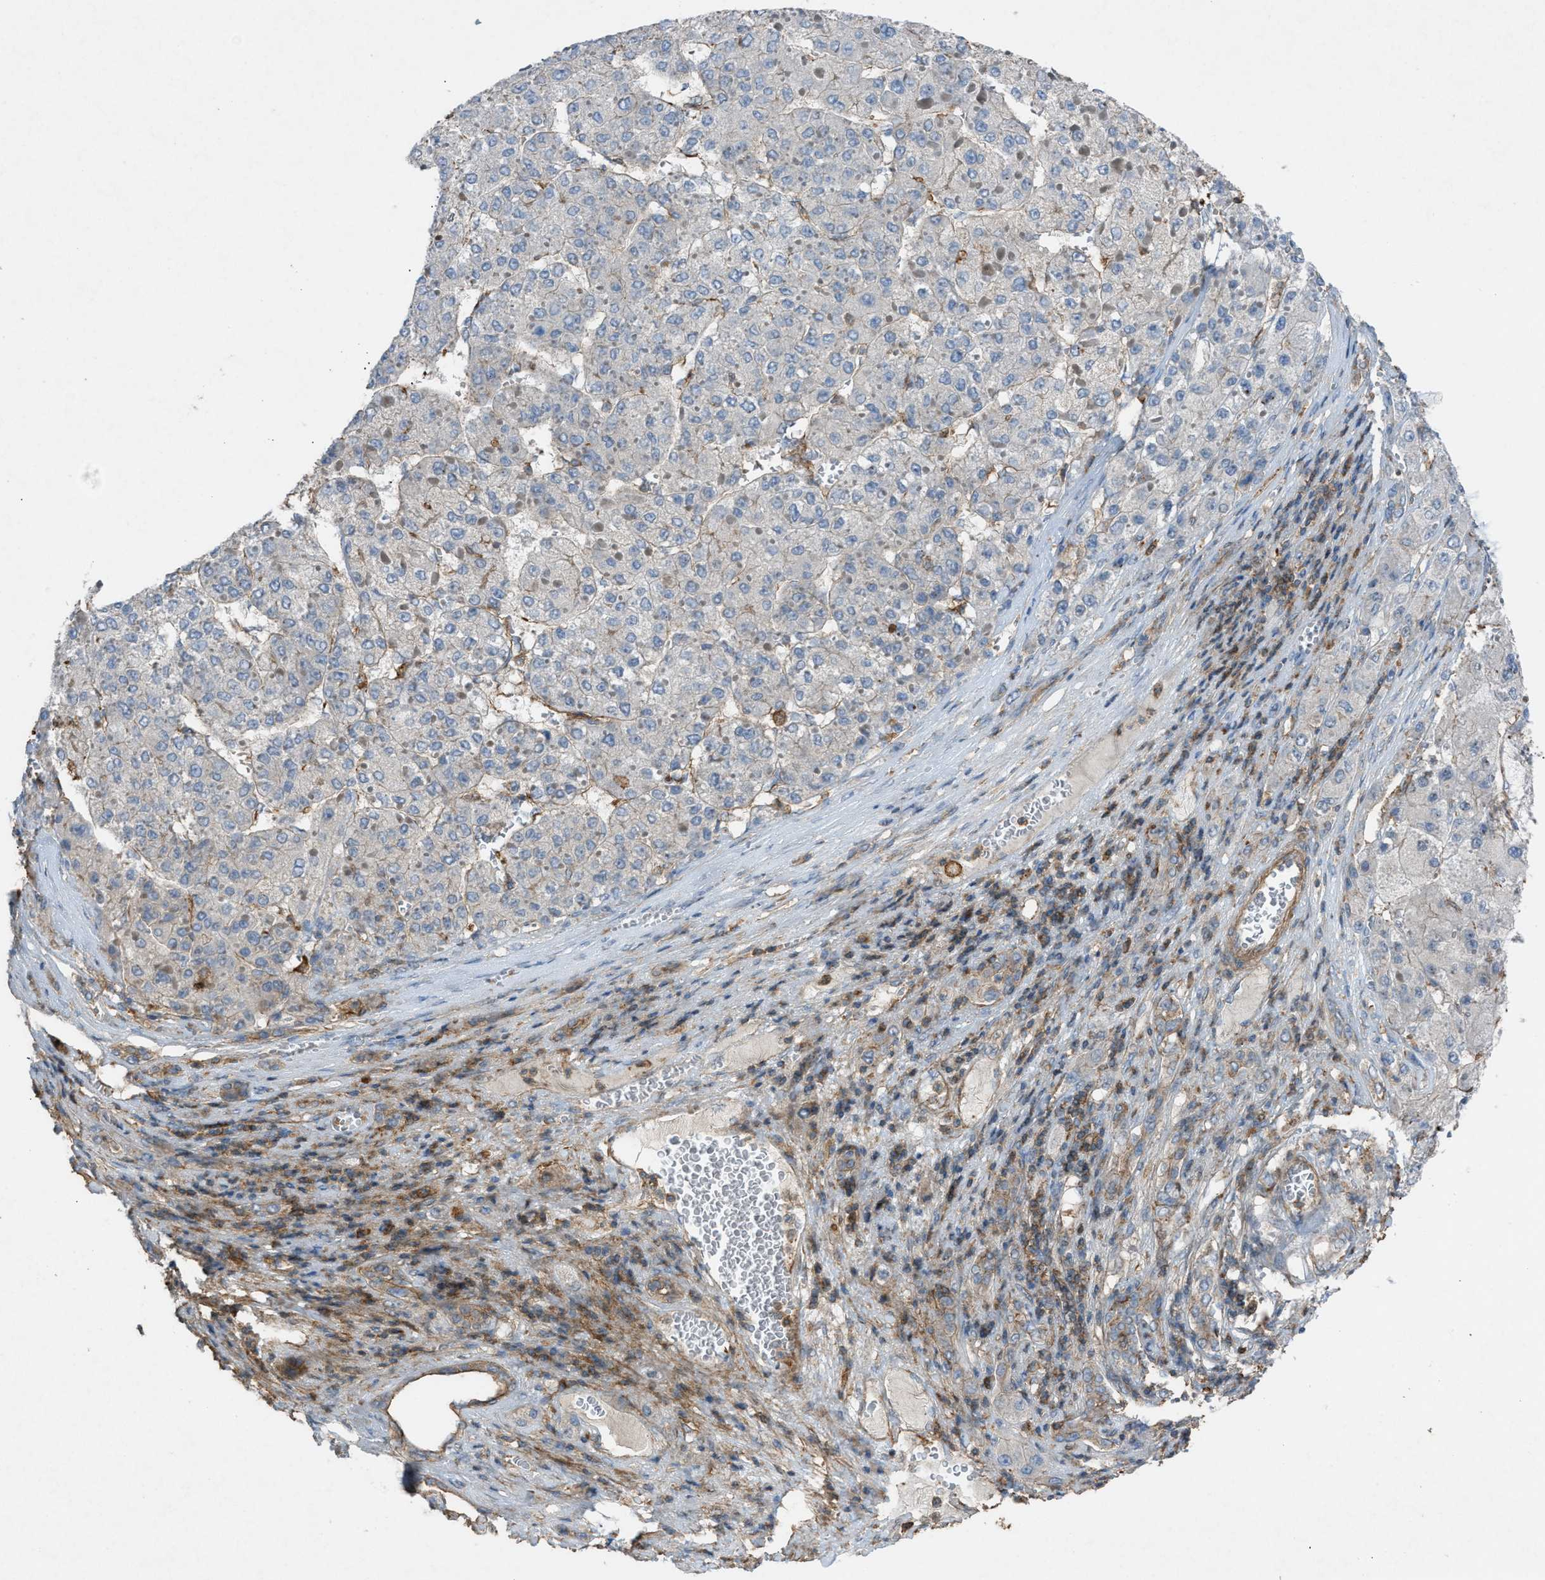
{"staining": {"intensity": "negative", "quantity": "none", "location": "none"}, "tissue": "liver cancer", "cell_type": "Tumor cells", "image_type": "cancer", "snomed": [{"axis": "morphology", "description": "Carcinoma, Hepatocellular, NOS"}, {"axis": "topography", "description": "Liver"}], "caption": "The immunohistochemistry micrograph has no significant expression in tumor cells of hepatocellular carcinoma (liver) tissue.", "gene": "NCK2", "patient": {"sex": "female", "age": 73}}